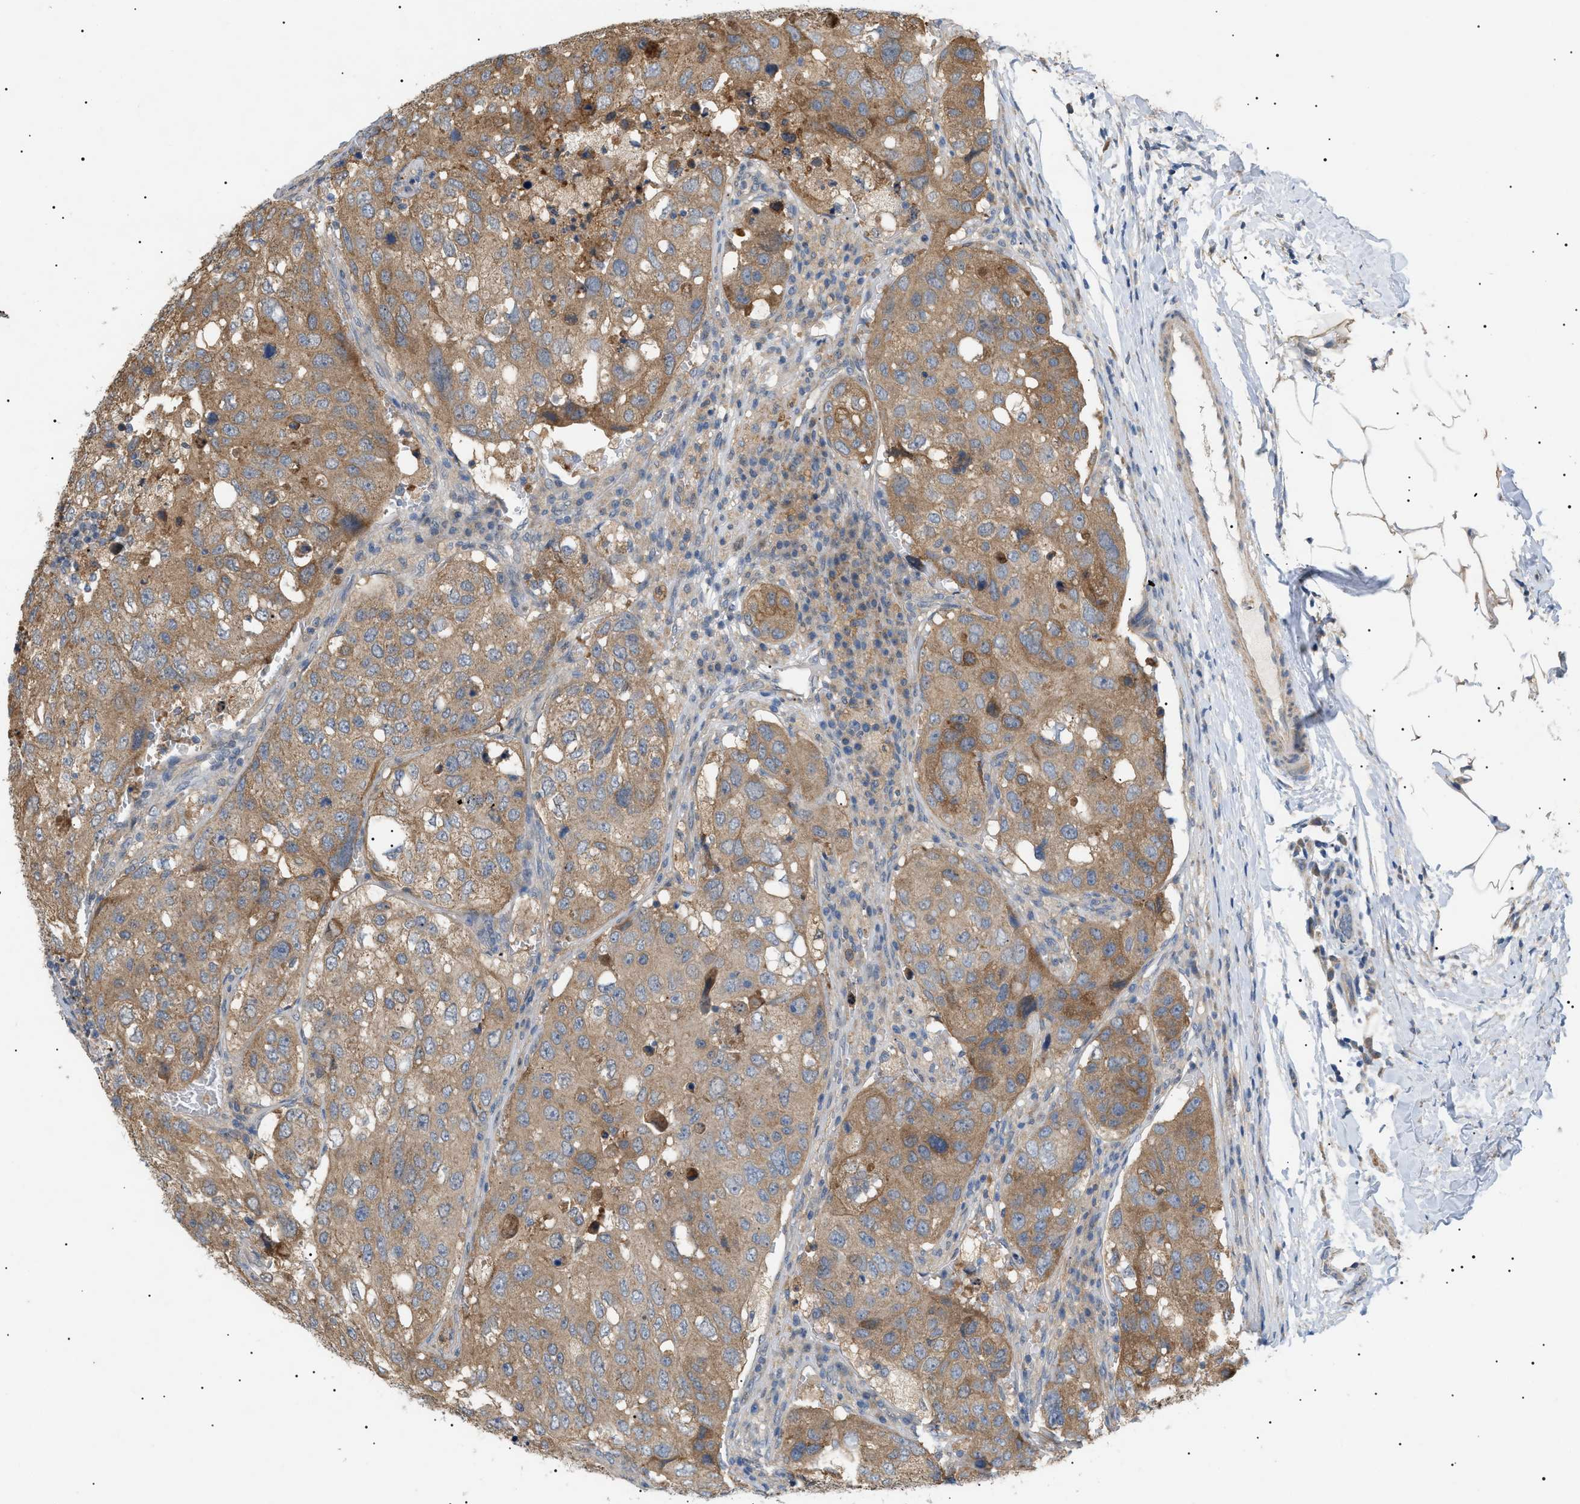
{"staining": {"intensity": "moderate", "quantity": ">75%", "location": "cytoplasmic/membranous"}, "tissue": "urothelial cancer", "cell_type": "Tumor cells", "image_type": "cancer", "snomed": [{"axis": "morphology", "description": "Urothelial carcinoma, High grade"}, {"axis": "topography", "description": "Lymph node"}, {"axis": "topography", "description": "Urinary bladder"}], "caption": "About >75% of tumor cells in urothelial carcinoma (high-grade) display moderate cytoplasmic/membranous protein expression as visualized by brown immunohistochemical staining.", "gene": "IRS2", "patient": {"sex": "male", "age": 51}}